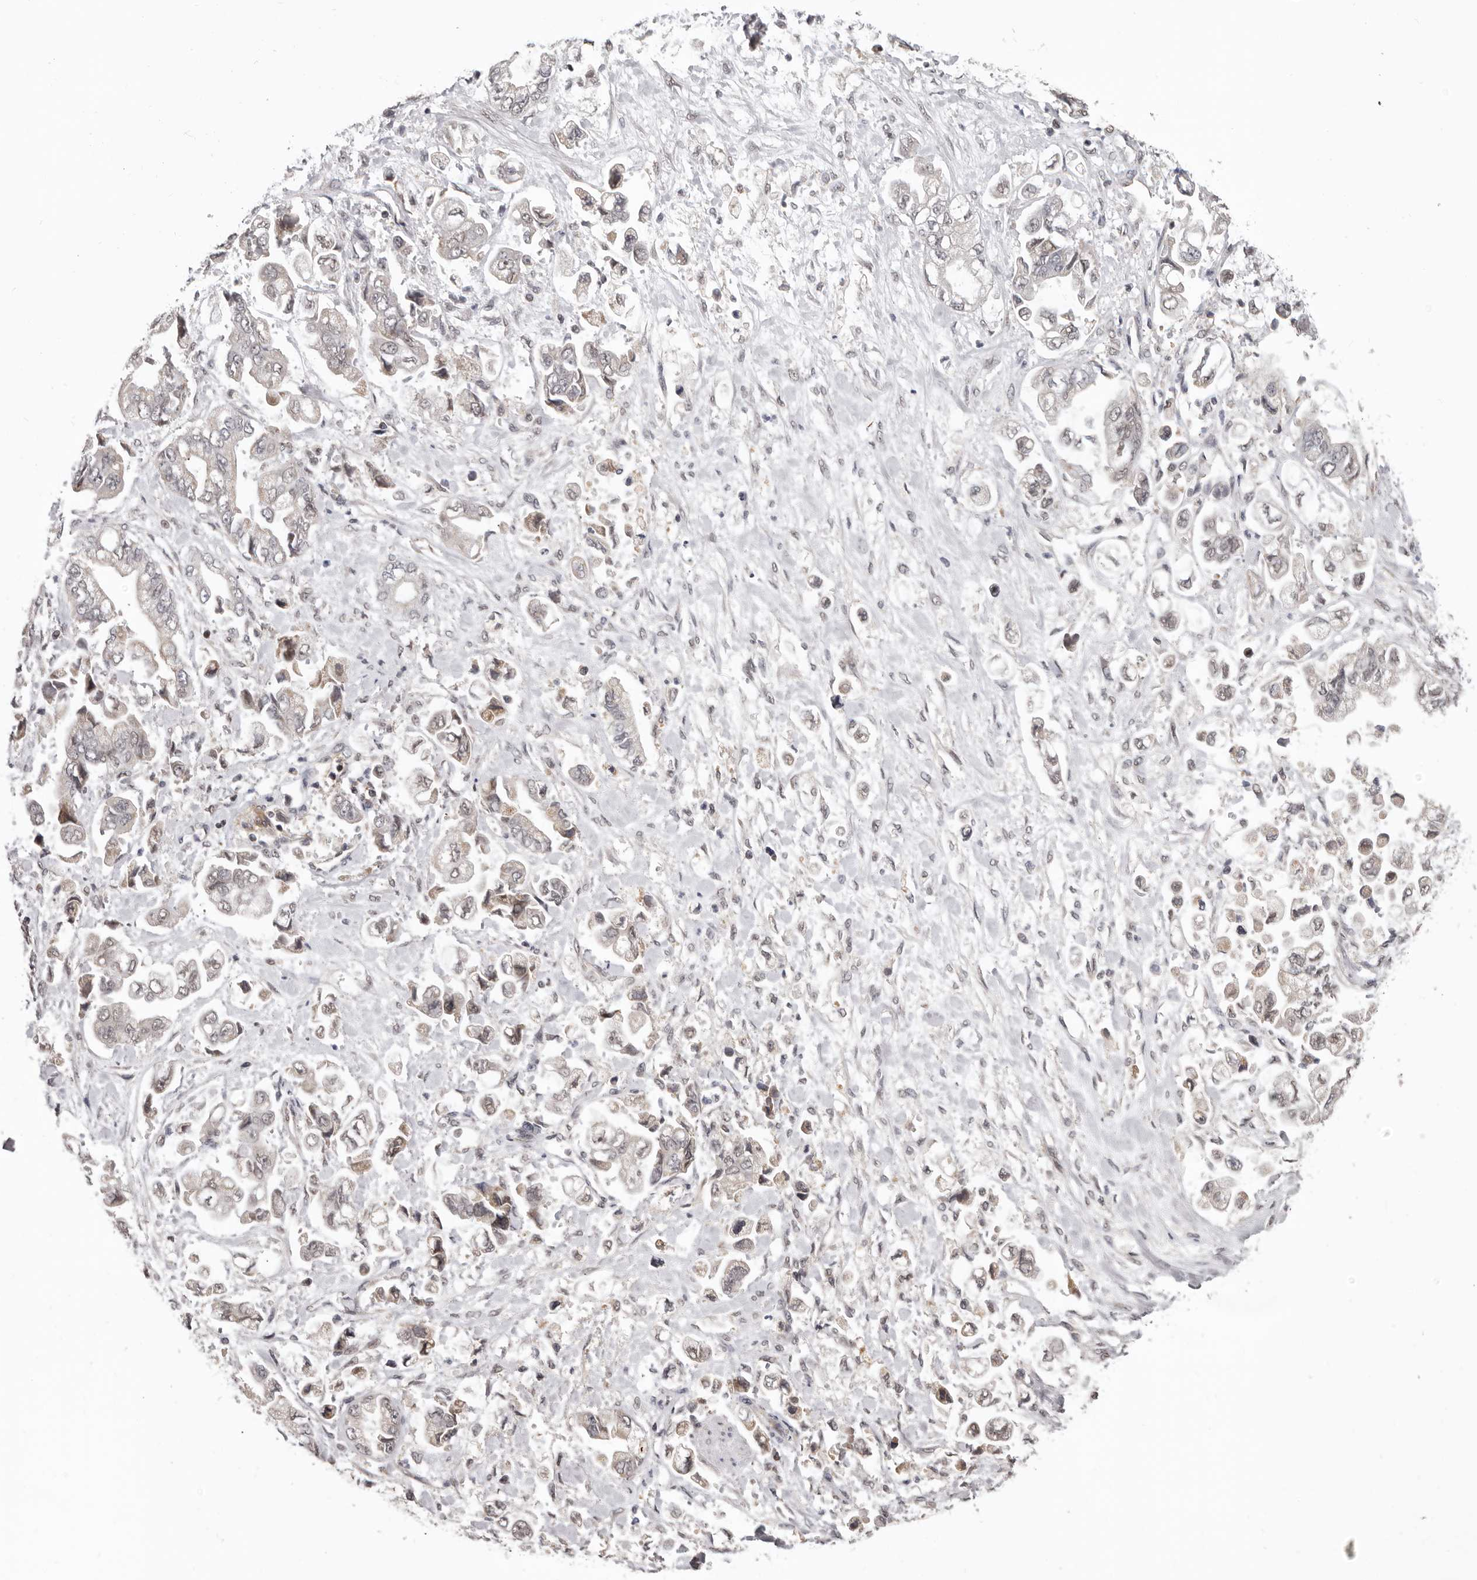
{"staining": {"intensity": "weak", "quantity": "25%-75%", "location": "nuclear"}, "tissue": "stomach cancer", "cell_type": "Tumor cells", "image_type": "cancer", "snomed": [{"axis": "morphology", "description": "Normal tissue, NOS"}, {"axis": "morphology", "description": "Adenocarcinoma, NOS"}, {"axis": "topography", "description": "Stomach"}], "caption": "This histopathology image demonstrates immunohistochemistry staining of human stomach adenocarcinoma, with low weak nuclear expression in approximately 25%-75% of tumor cells.", "gene": "MOGAT2", "patient": {"sex": "male", "age": 62}}